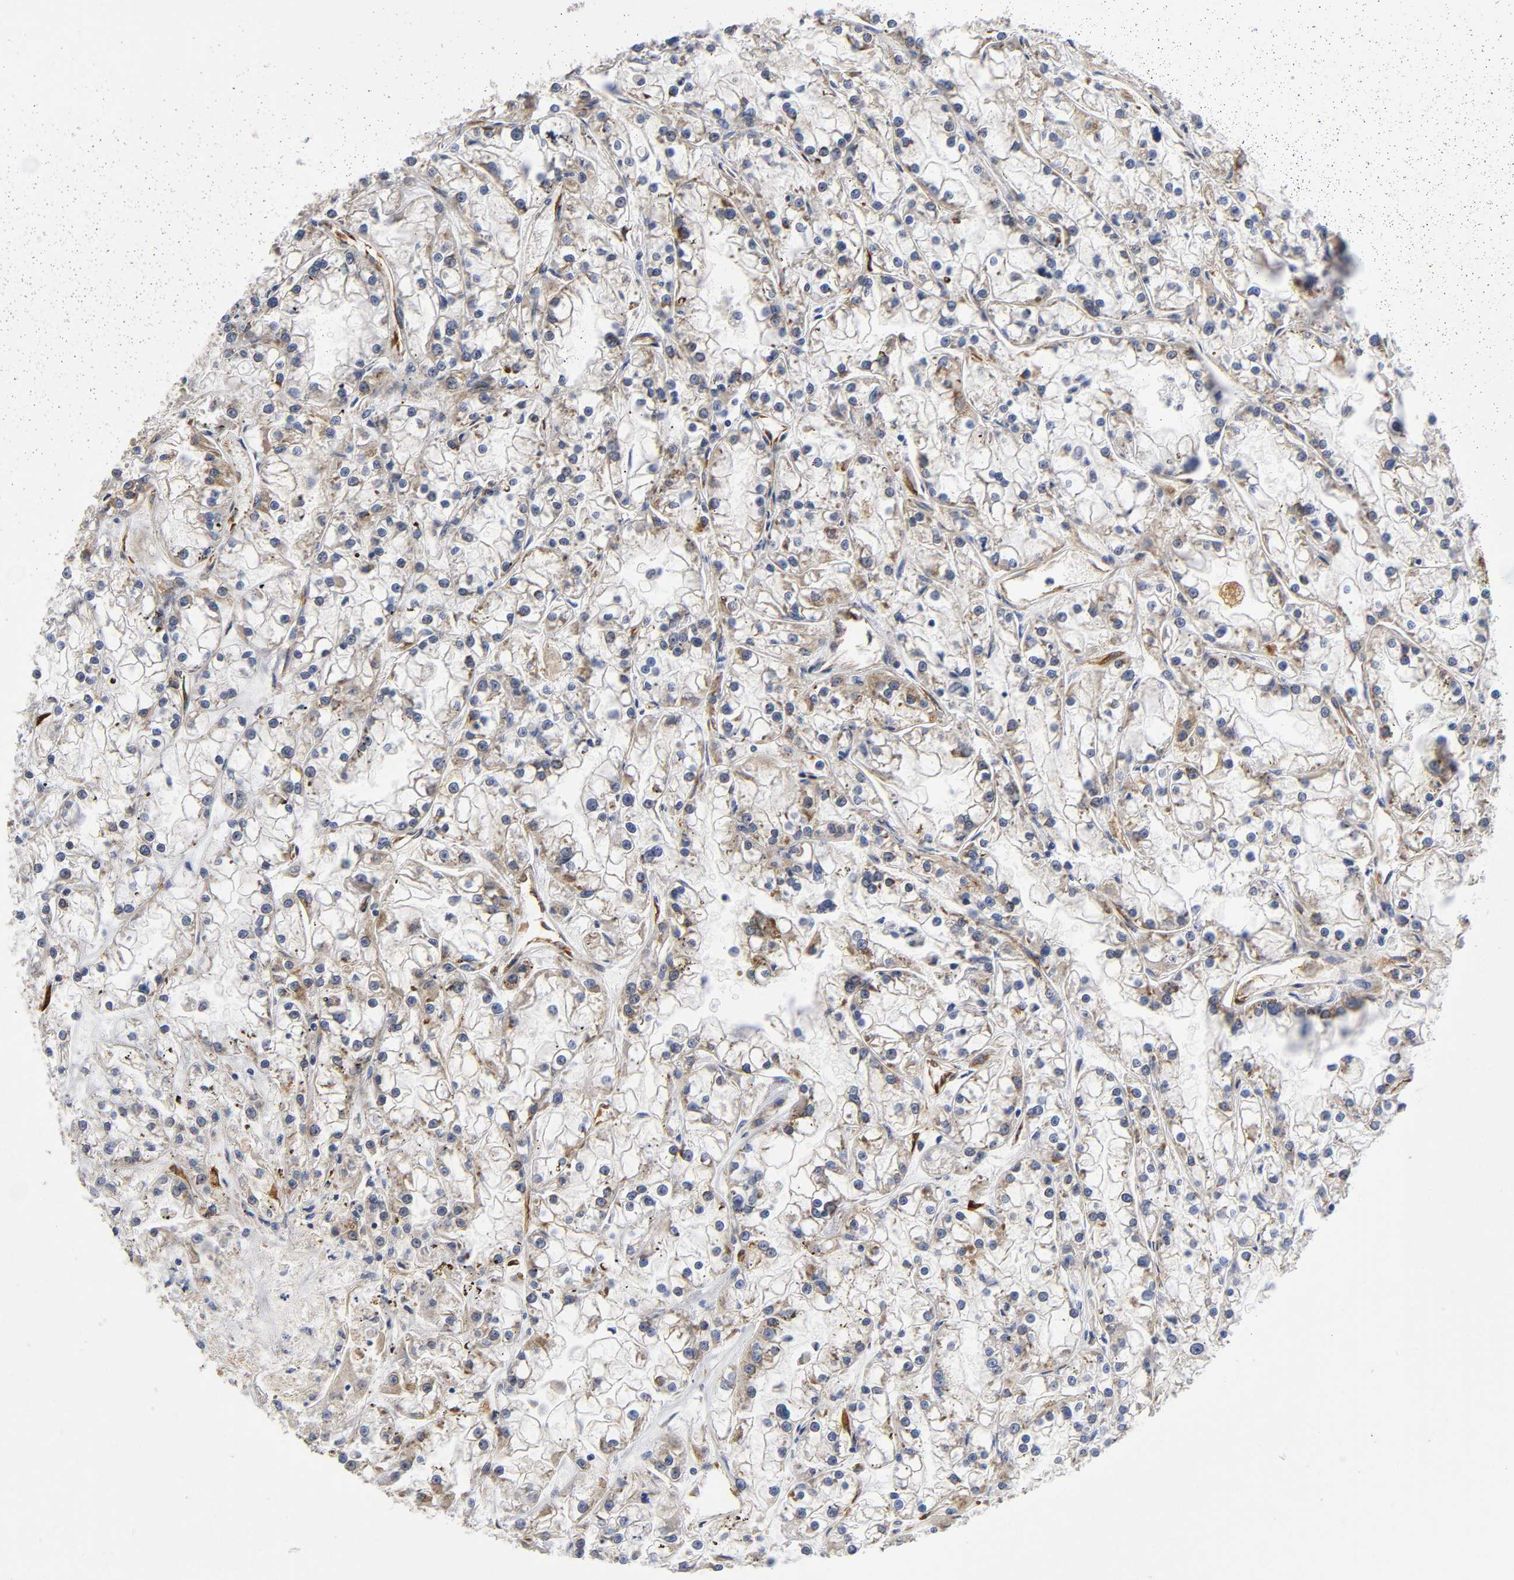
{"staining": {"intensity": "weak", "quantity": "25%-75%", "location": "cytoplasmic/membranous"}, "tissue": "renal cancer", "cell_type": "Tumor cells", "image_type": "cancer", "snomed": [{"axis": "morphology", "description": "Adenocarcinoma, NOS"}, {"axis": "topography", "description": "Kidney"}], "caption": "Protein staining by IHC exhibits weak cytoplasmic/membranous positivity in about 25%-75% of tumor cells in renal cancer. Using DAB (3,3'-diaminobenzidine) (brown) and hematoxylin (blue) stains, captured at high magnification using brightfield microscopy.", "gene": "SOS2", "patient": {"sex": "female", "age": 52}}